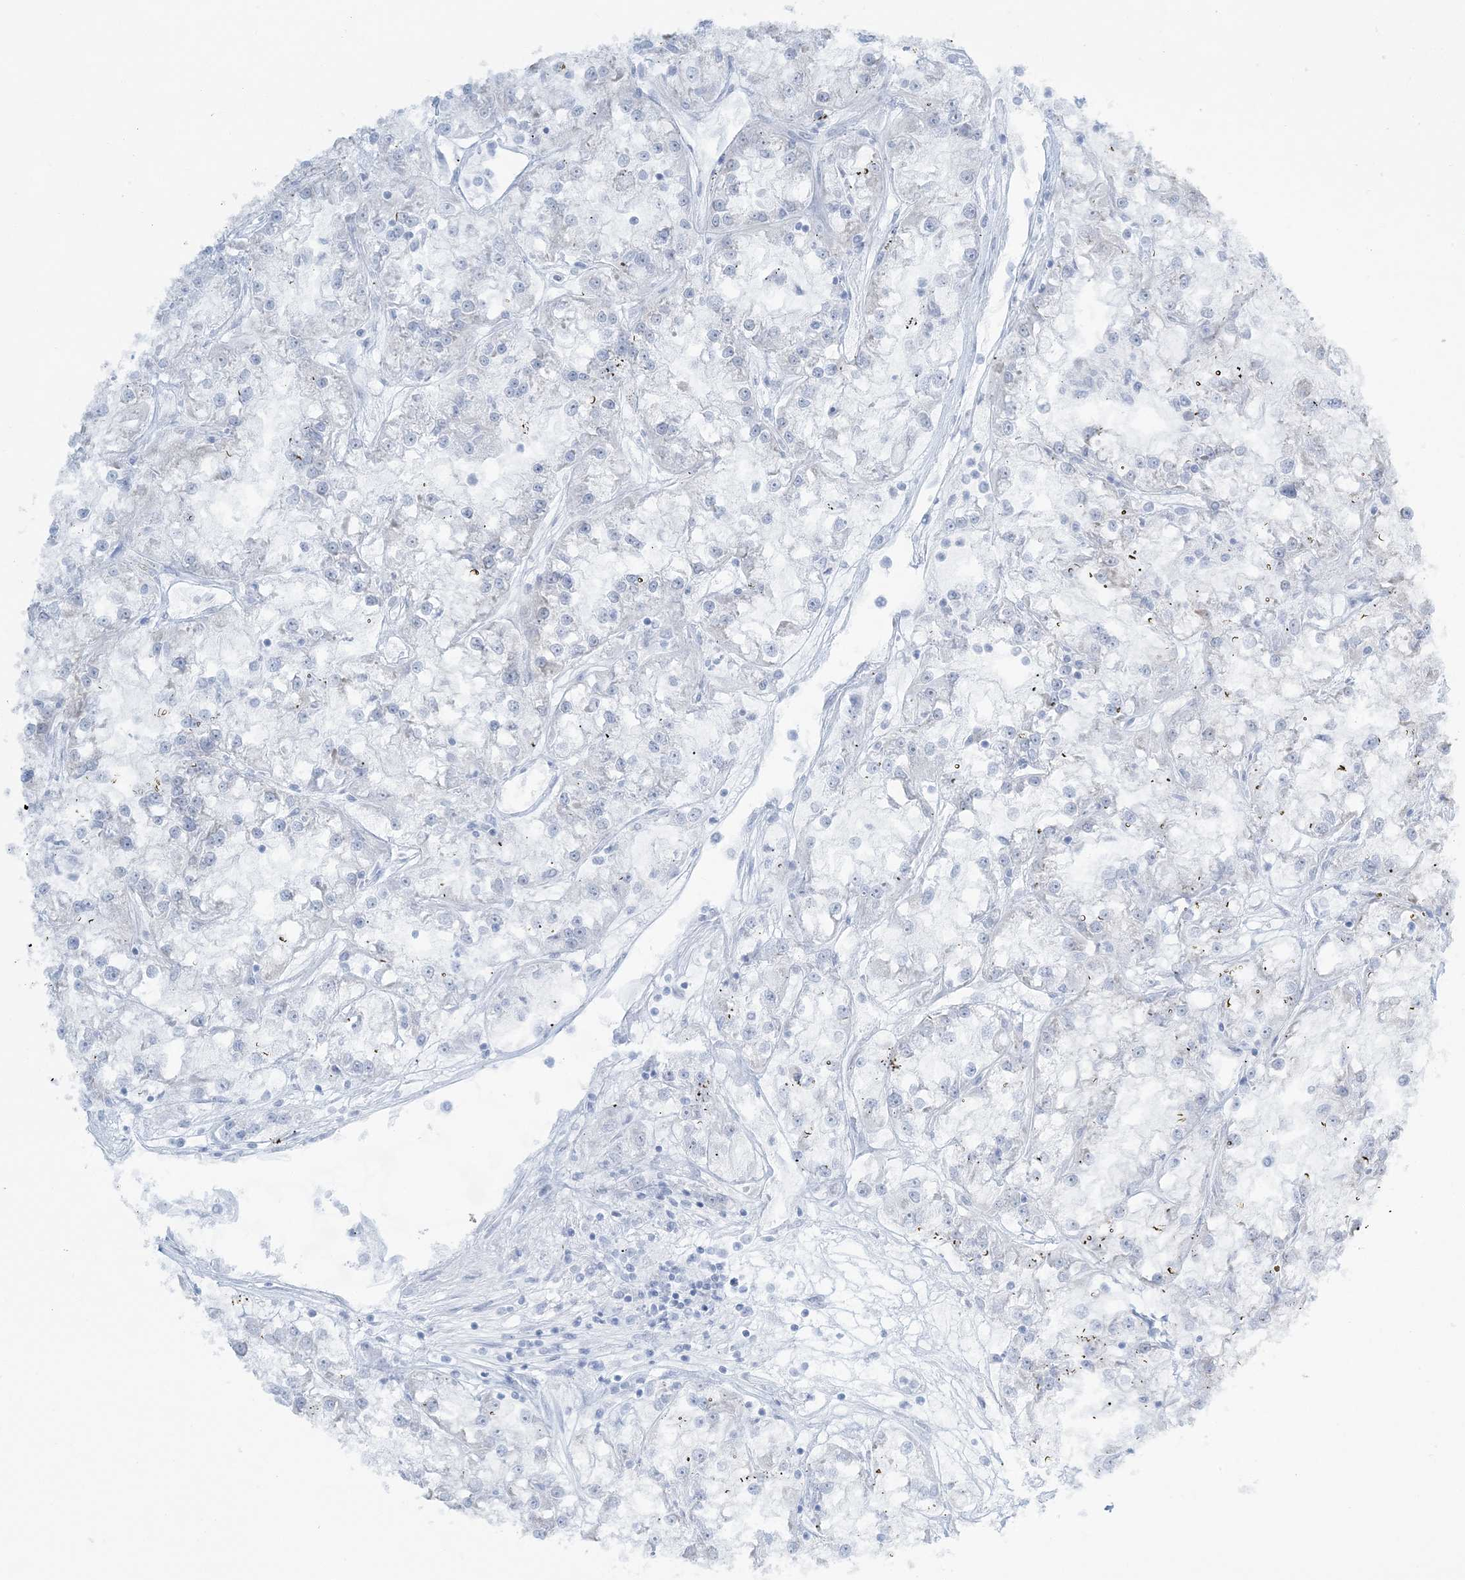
{"staining": {"intensity": "negative", "quantity": "none", "location": "none"}, "tissue": "renal cancer", "cell_type": "Tumor cells", "image_type": "cancer", "snomed": [{"axis": "morphology", "description": "Adenocarcinoma, NOS"}, {"axis": "topography", "description": "Kidney"}], "caption": "Immunohistochemical staining of human renal adenocarcinoma displays no significant positivity in tumor cells.", "gene": "AGXT", "patient": {"sex": "female", "age": 52}}